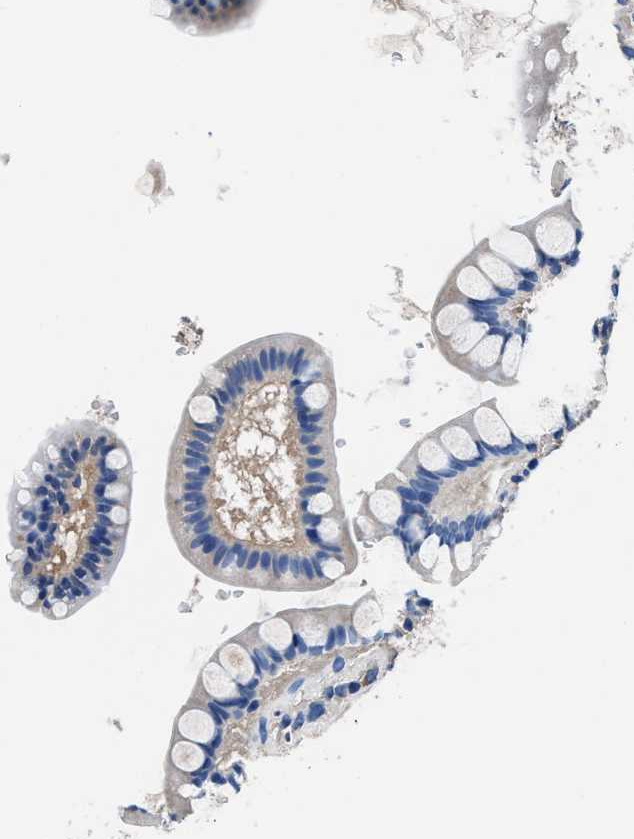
{"staining": {"intensity": "negative", "quantity": "none", "location": "none"}, "tissue": "small intestine", "cell_type": "Glandular cells", "image_type": "normal", "snomed": [{"axis": "morphology", "description": "Normal tissue, NOS"}, {"axis": "topography", "description": "Small intestine"}], "caption": "This micrograph is of normal small intestine stained with immunohistochemistry (IHC) to label a protein in brown with the nuclei are counter-stained blue. There is no positivity in glandular cells. Brightfield microscopy of IHC stained with DAB (3,3'-diaminobenzidine) (brown) and hematoxylin (blue), captured at high magnification.", "gene": "NEU1", "patient": {"sex": "female", "age": 84}}